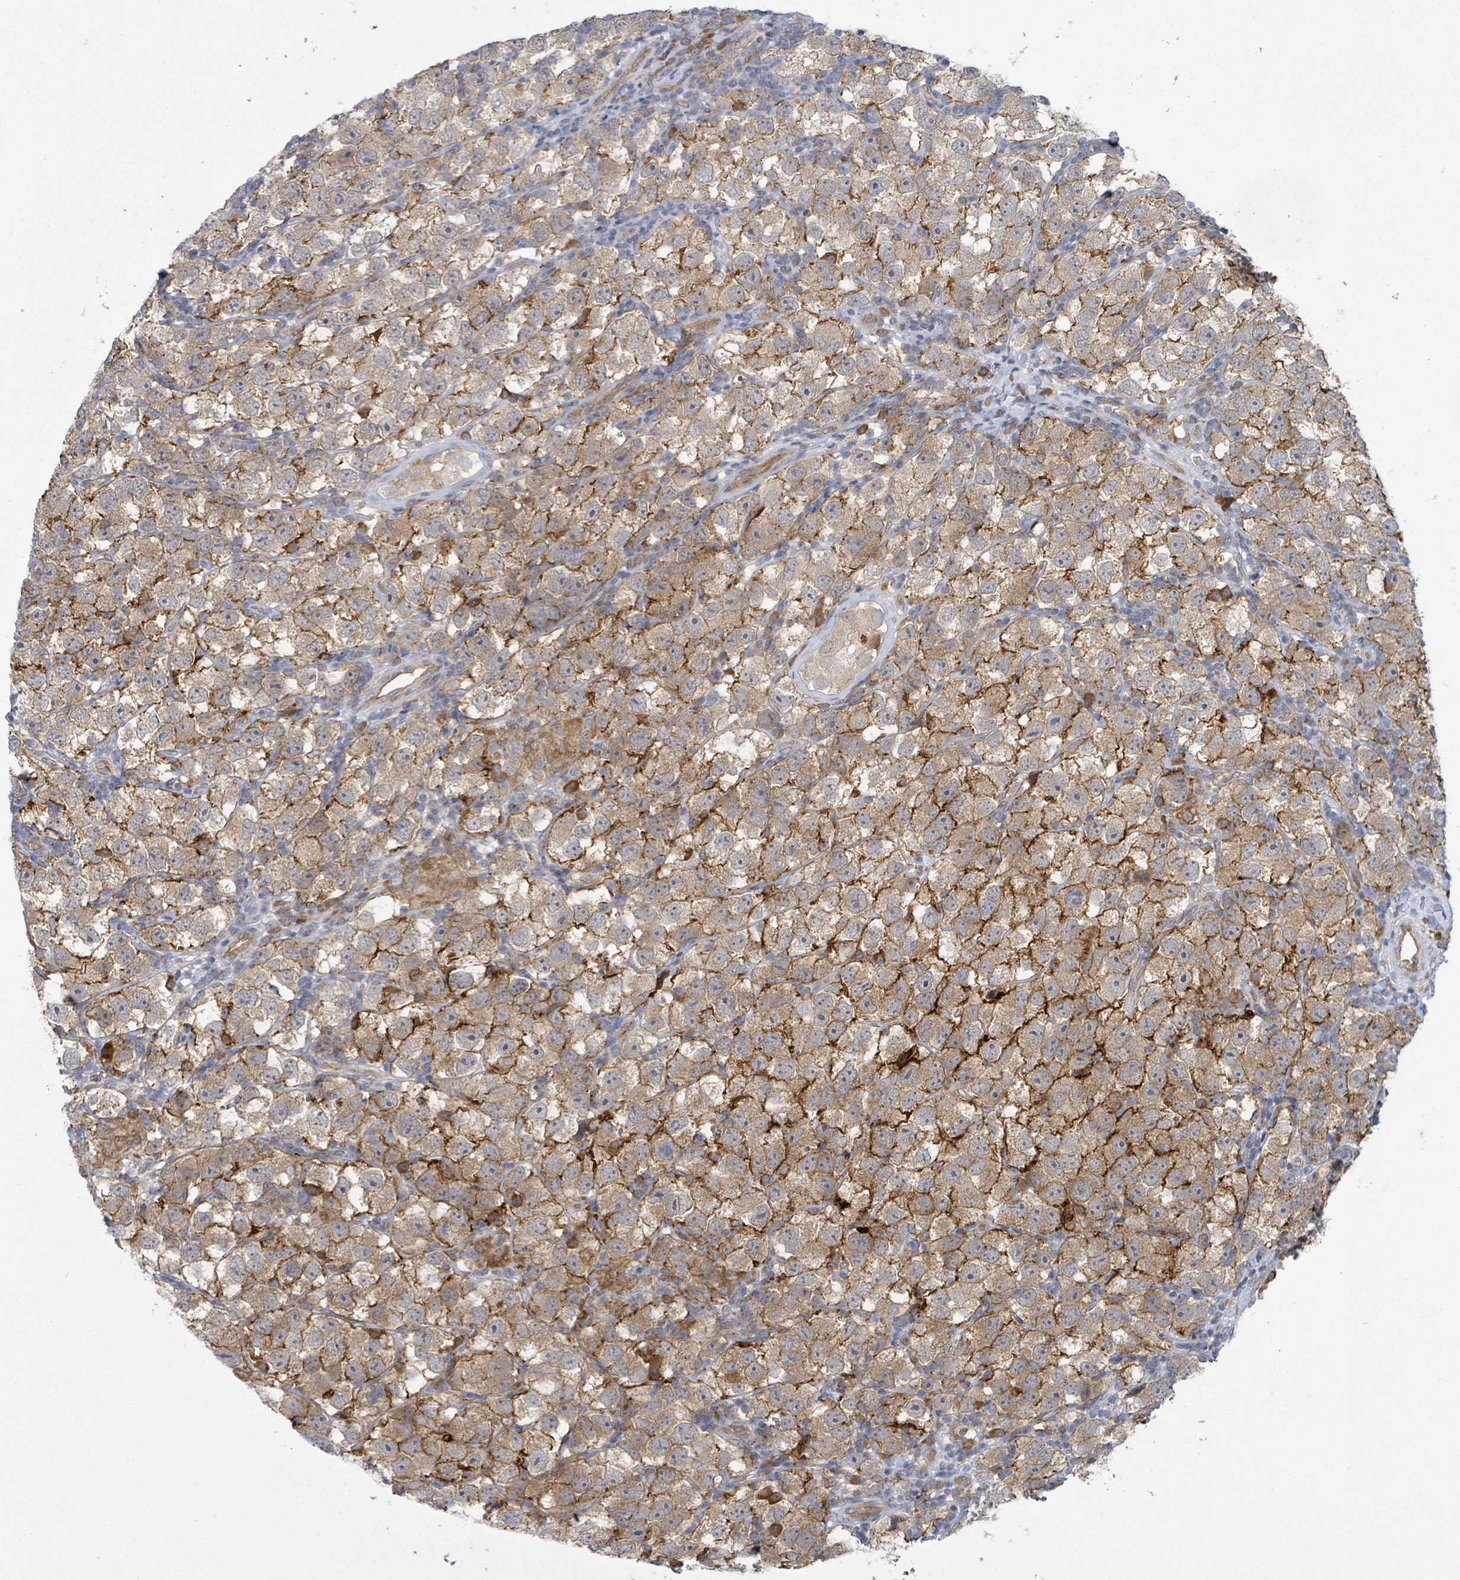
{"staining": {"intensity": "strong", "quantity": ">75%", "location": "cytoplasmic/membranous"}, "tissue": "testis cancer", "cell_type": "Tumor cells", "image_type": "cancer", "snomed": [{"axis": "morphology", "description": "Seminoma, NOS"}, {"axis": "topography", "description": "Testis"}], "caption": "Human testis cancer (seminoma) stained with a brown dye demonstrates strong cytoplasmic/membranous positive positivity in approximately >75% of tumor cells.", "gene": "SHROOM2", "patient": {"sex": "male", "age": 26}}